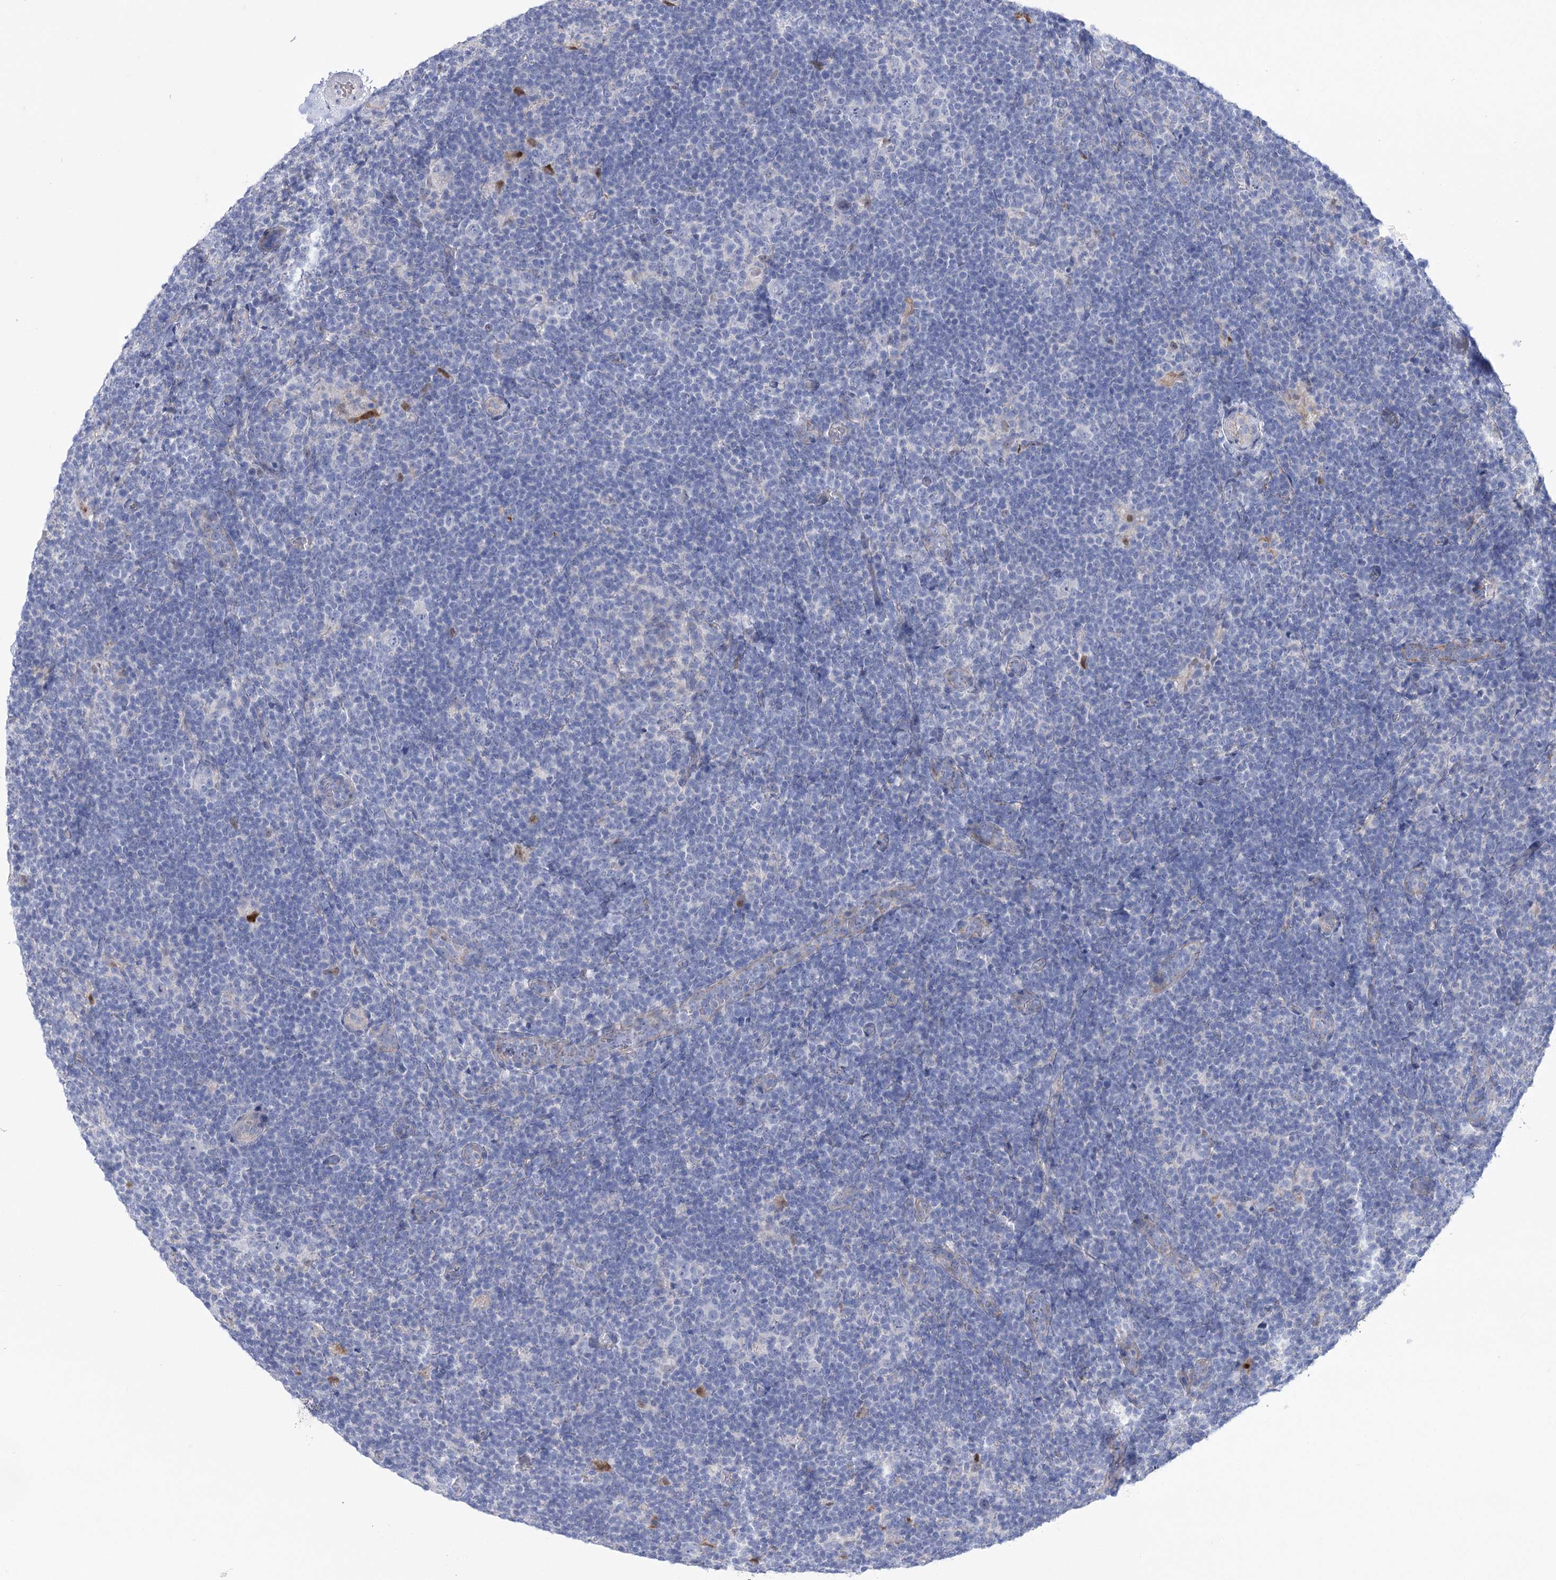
{"staining": {"intensity": "negative", "quantity": "none", "location": "none"}, "tissue": "lymphoma", "cell_type": "Tumor cells", "image_type": "cancer", "snomed": [{"axis": "morphology", "description": "Hodgkin's disease, NOS"}, {"axis": "topography", "description": "Lymph node"}], "caption": "Tumor cells show no significant staining in Hodgkin's disease.", "gene": "NRAP", "patient": {"sex": "female", "age": 57}}